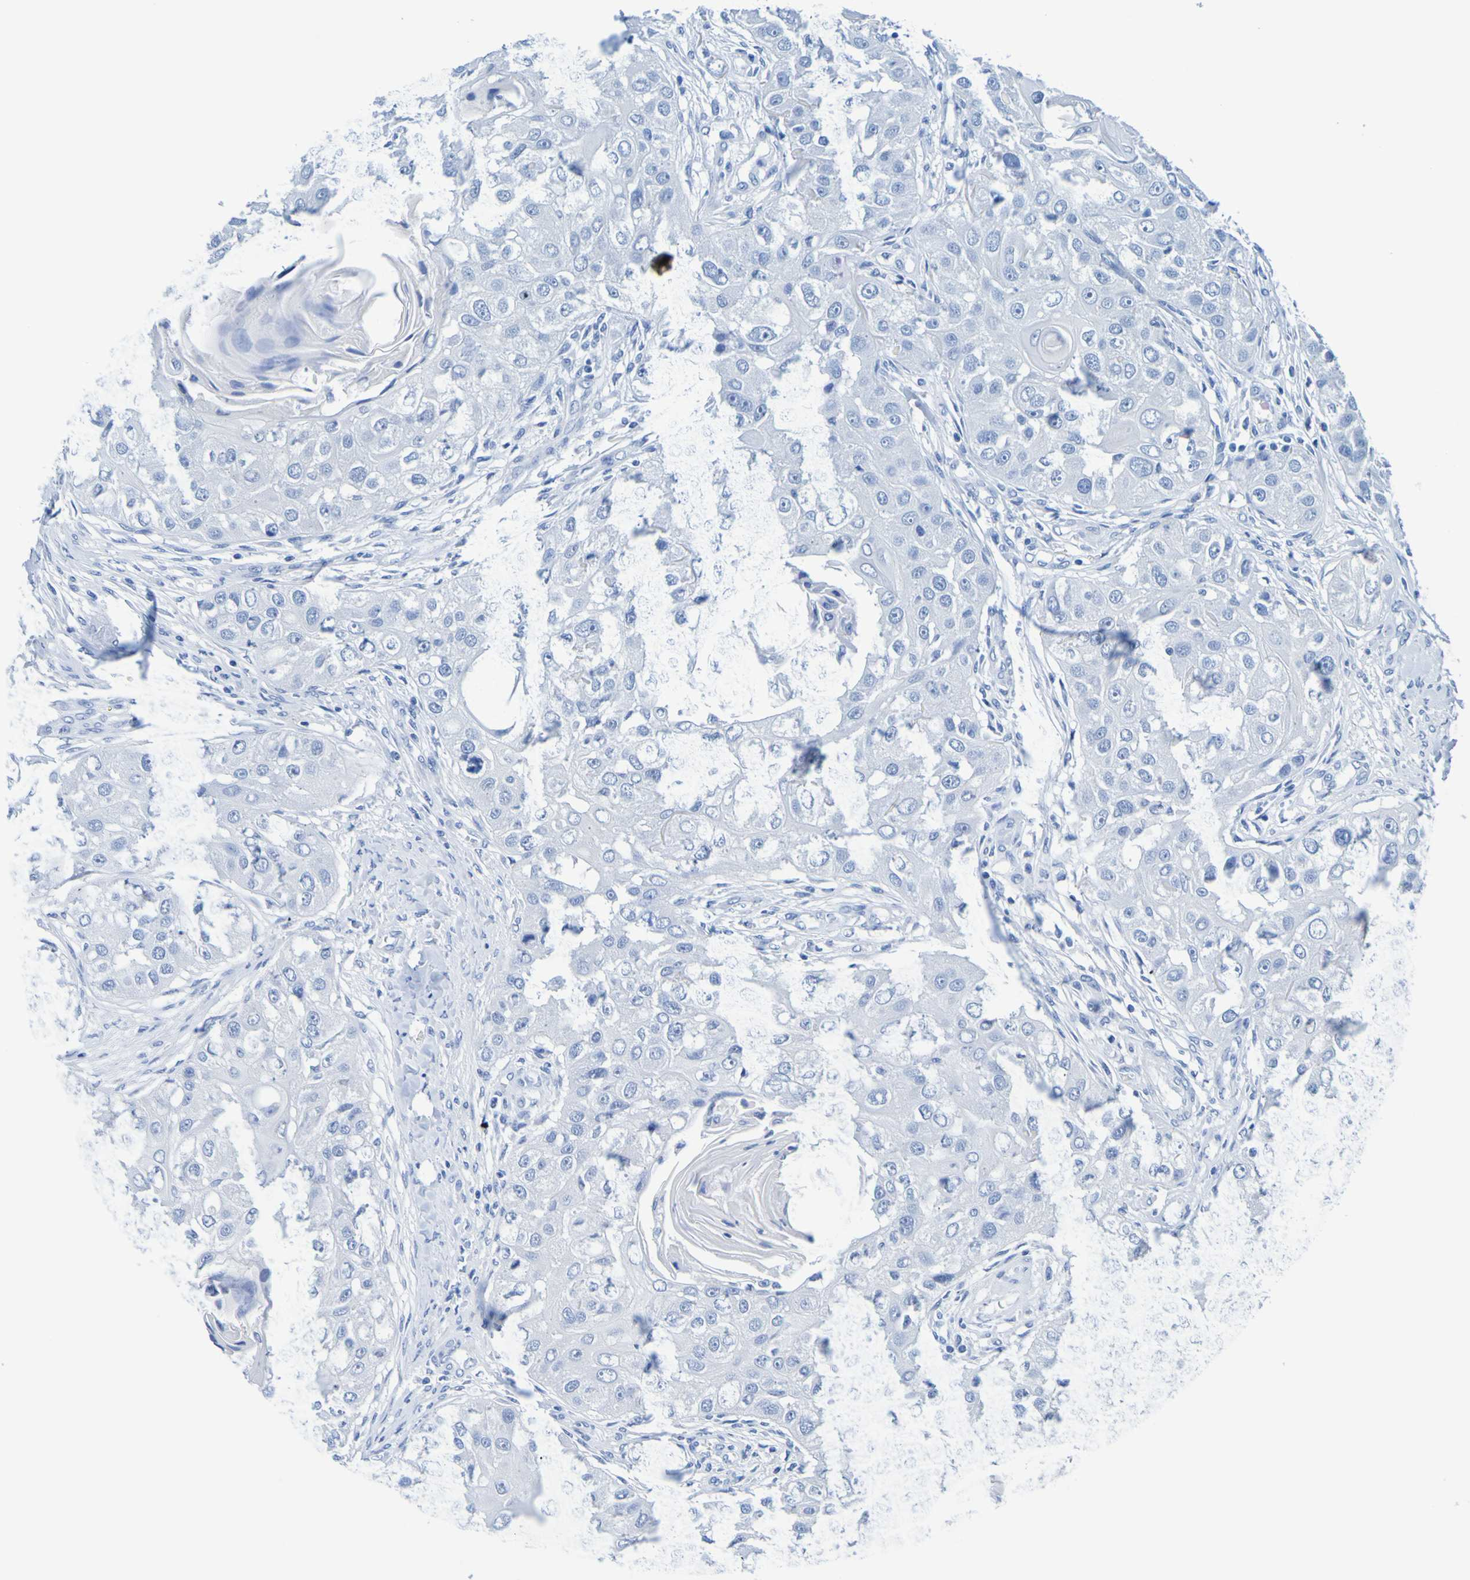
{"staining": {"intensity": "negative", "quantity": "none", "location": "none"}, "tissue": "head and neck cancer", "cell_type": "Tumor cells", "image_type": "cancer", "snomed": [{"axis": "morphology", "description": "Normal tissue, NOS"}, {"axis": "morphology", "description": "Squamous cell carcinoma, NOS"}, {"axis": "topography", "description": "Skeletal muscle"}, {"axis": "topography", "description": "Head-Neck"}], "caption": "A high-resolution photomicrograph shows immunohistochemistry staining of squamous cell carcinoma (head and neck), which reveals no significant staining in tumor cells. Brightfield microscopy of immunohistochemistry stained with DAB (brown) and hematoxylin (blue), captured at high magnification.", "gene": "DPEP1", "patient": {"sex": "male", "age": 51}}